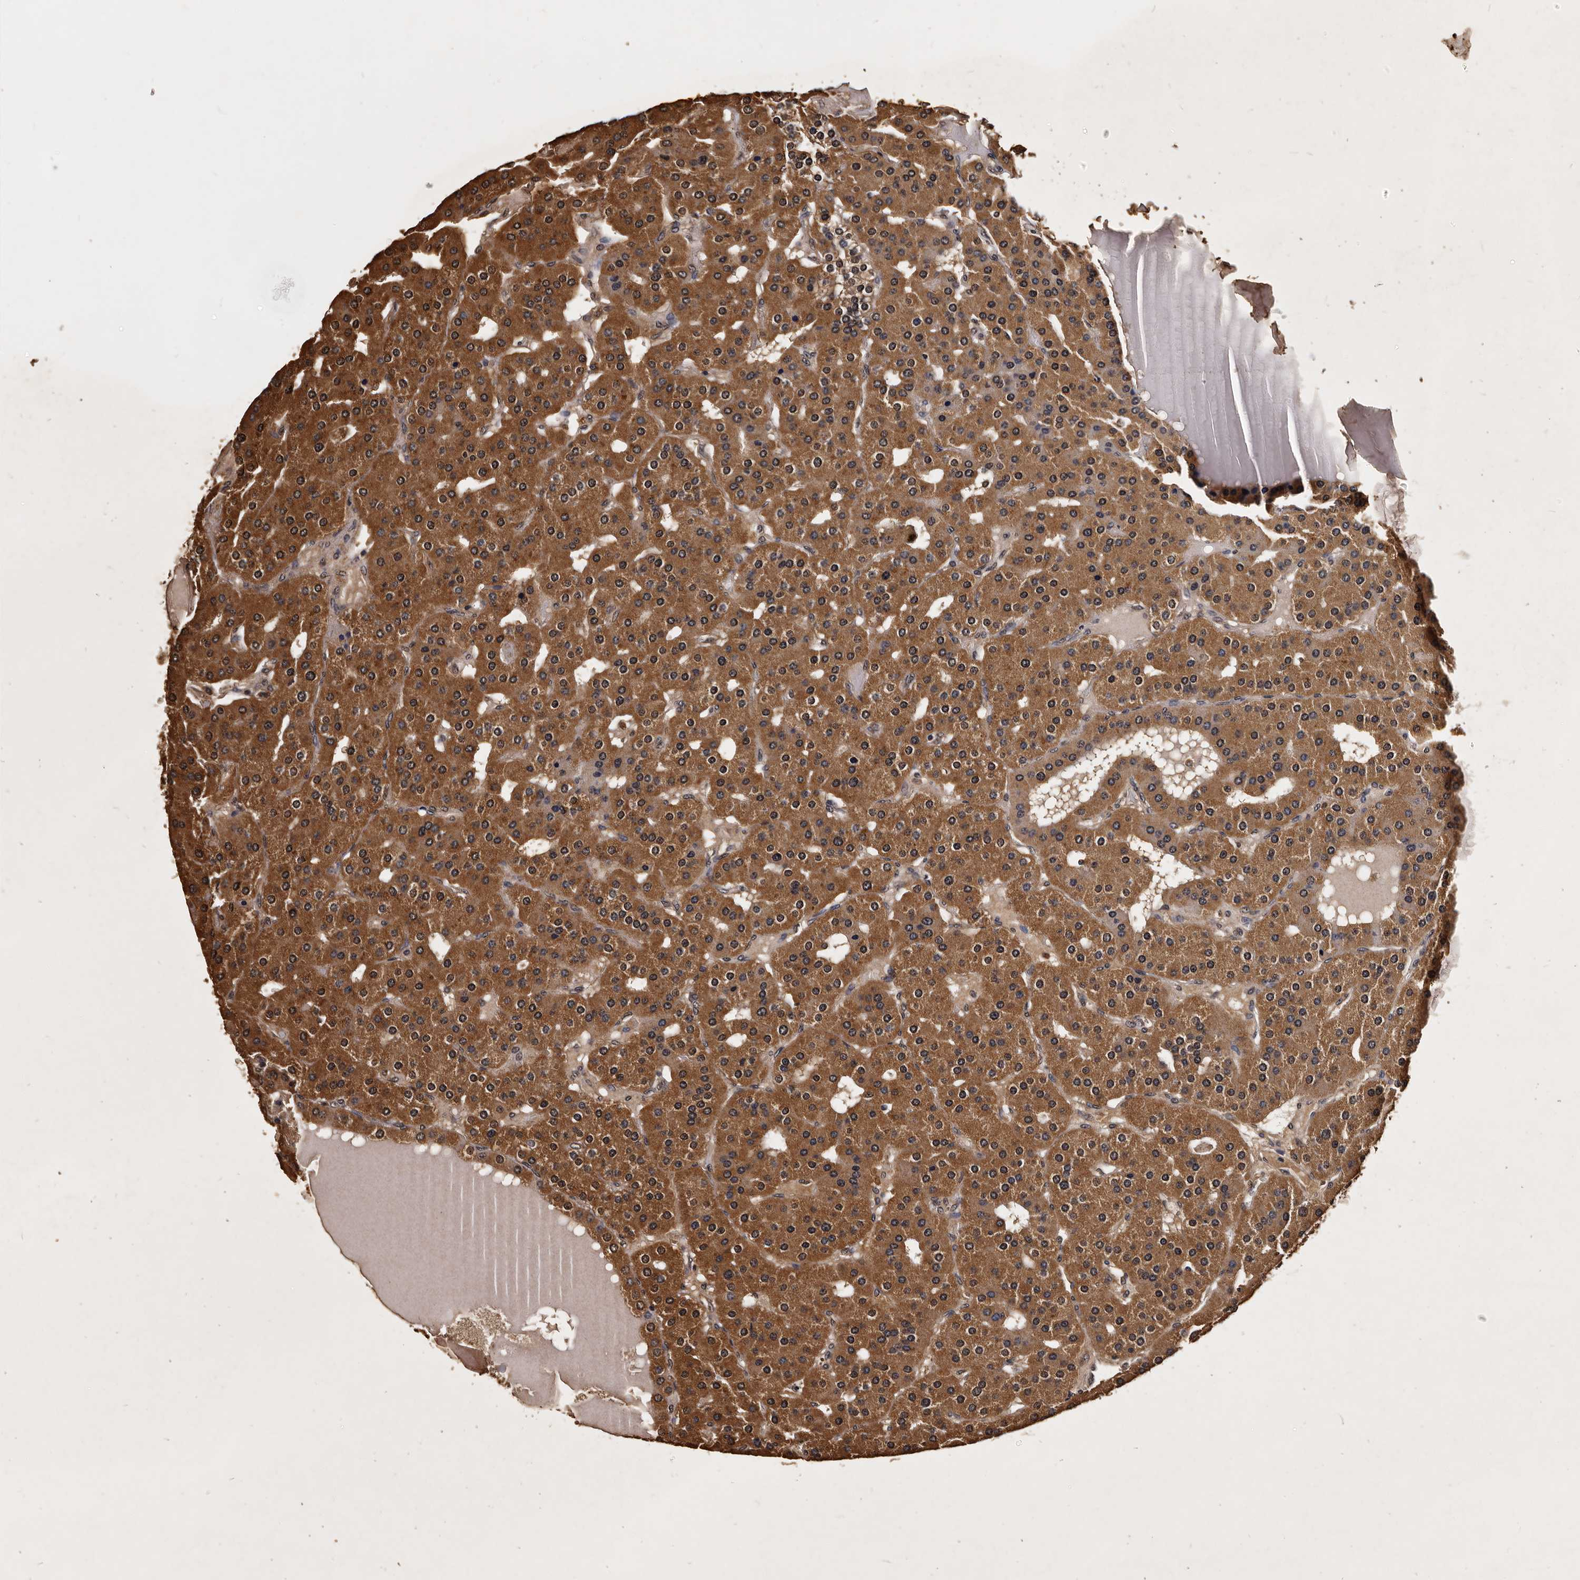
{"staining": {"intensity": "strong", "quantity": ">75%", "location": "cytoplasmic/membranous"}, "tissue": "parathyroid gland", "cell_type": "Glandular cells", "image_type": "normal", "snomed": [{"axis": "morphology", "description": "Normal tissue, NOS"}, {"axis": "morphology", "description": "Adenoma, NOS"}, {"axis": "topography", "description": "Parathyroid gland"}], "caption": "High-magnification brightfield microscopy of normal parathyroid gland stained with DAB (brown) and counterstained with hematoxylin (blue). glandular cells exhibit strong cytoplasmic/membranous positivity is present in approximately>75% of cells.", "gene": "PARS2", "patient": {"sex": "female", "age": 86}}